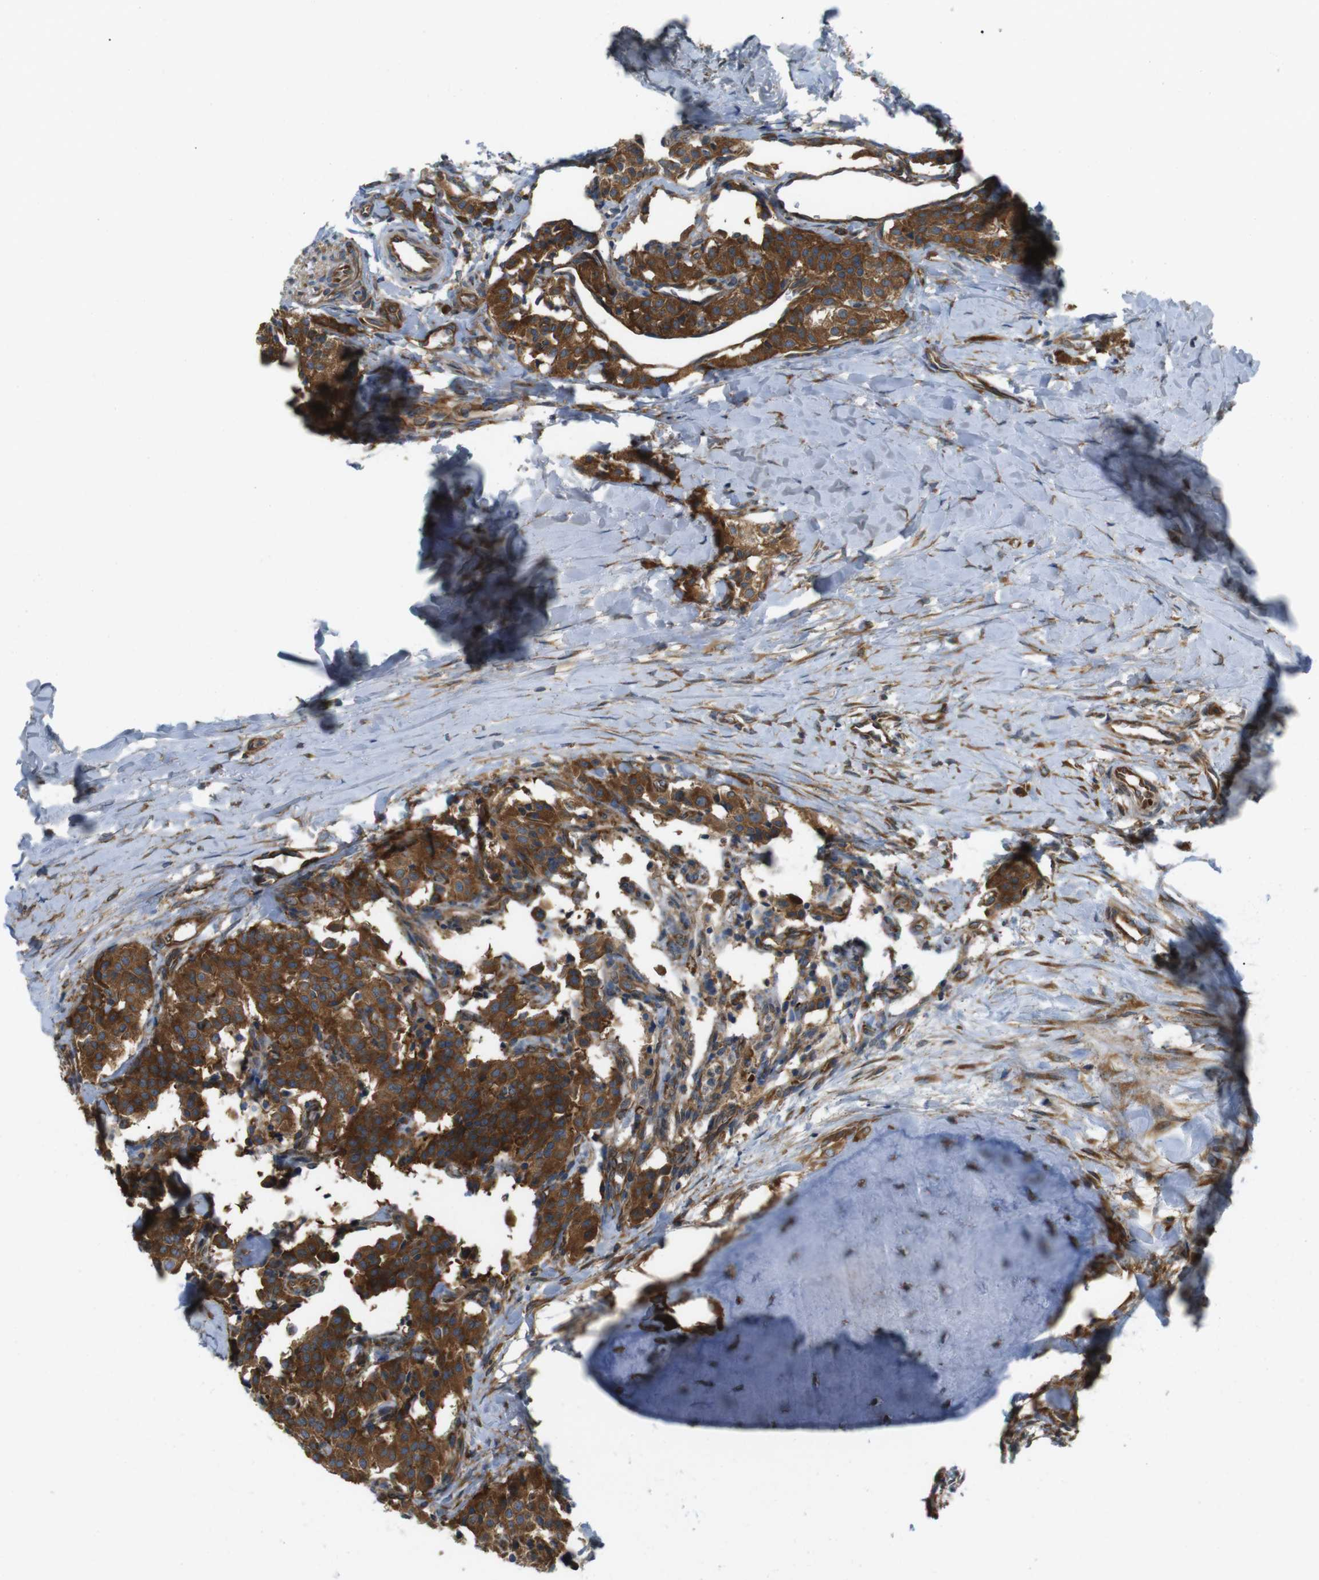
{"staining": {"intensity": "moderate", "quantity": ">75%", "location": "cytoplasmic/membranous"}, "tissue": "carcinoid", "cell_type": "Tumor cells", "image_type": "cancer", "snomed": [{"axis": "morphology", "description": "Carcinoid, malignant, NOS"}, {"axis": "topography", "description": "Lung"}], "caption": "This photomicrograph demonstrates carcinoid (malignant) stained with immunohistochemistry (IHC) to label a protein in brown. The cytoplasmic/membranous of tumor cells show moderate positivity for the protein. Nuclei are counter-stained blue.", "gene": "TSC1", "patient": {"sex": "male", "age": 30}}